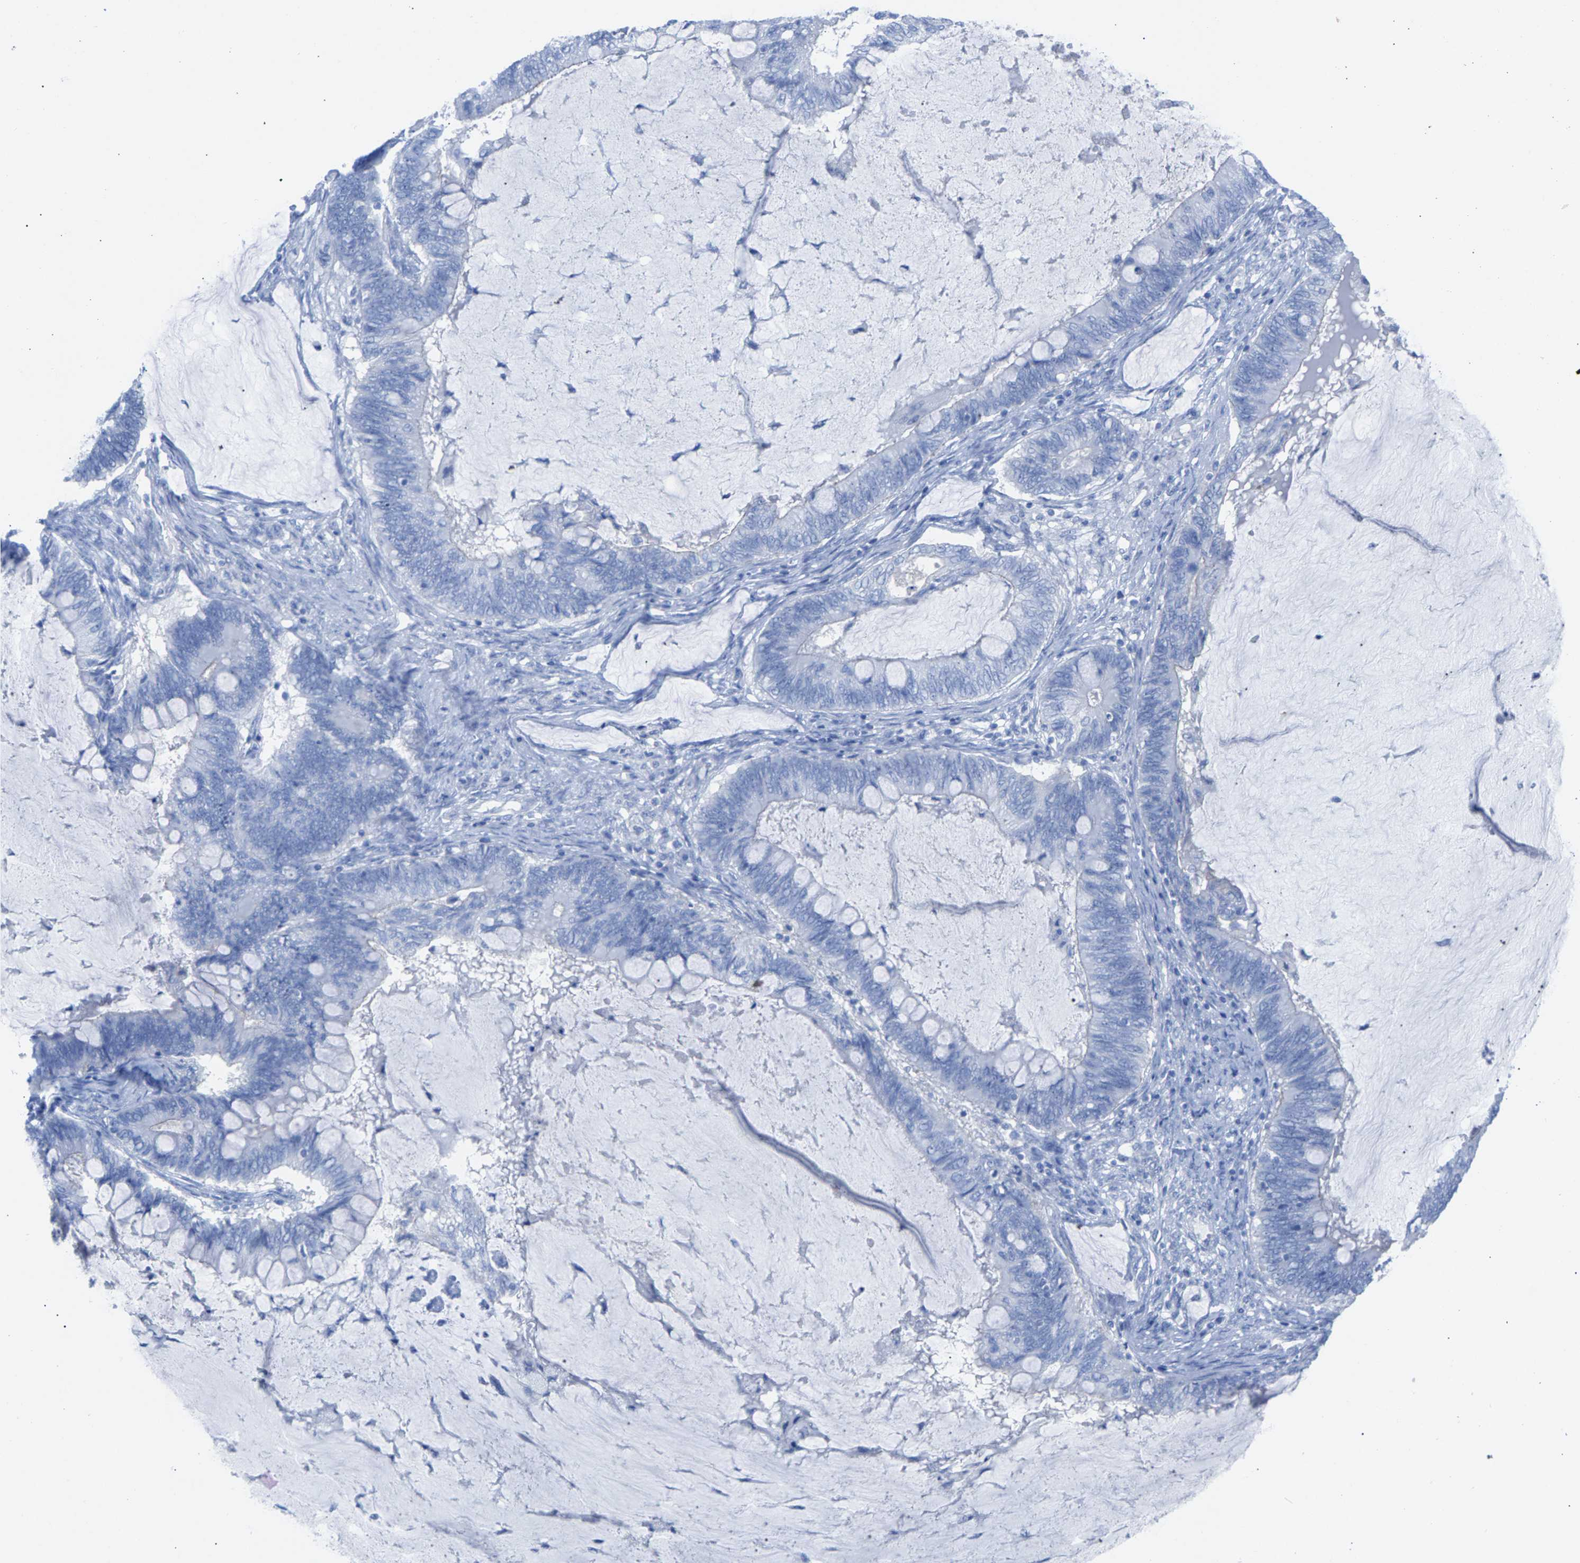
{"staining": {"intensity": "negative", "quantity": "none", "location": "none"}, "tissue": "ovarian cancer", "cell_type": "Tumor cells", "image_type": "cancer", "snomed": [{"axis": "morphology", "description": "Cystadenocarcinoma, mucinous, NOS"}, {"axis": "topography", "description": "Ovary"}], "caption": "Immunohistochemistry image of neoplastic tissue: ovarian cancer stained with DAB (3,3'-diaminobenzidine) exhibits no significant protein expression in tumor cells.", "gene": "CPA1", "patient": {"sex": "female", "age": 61}}